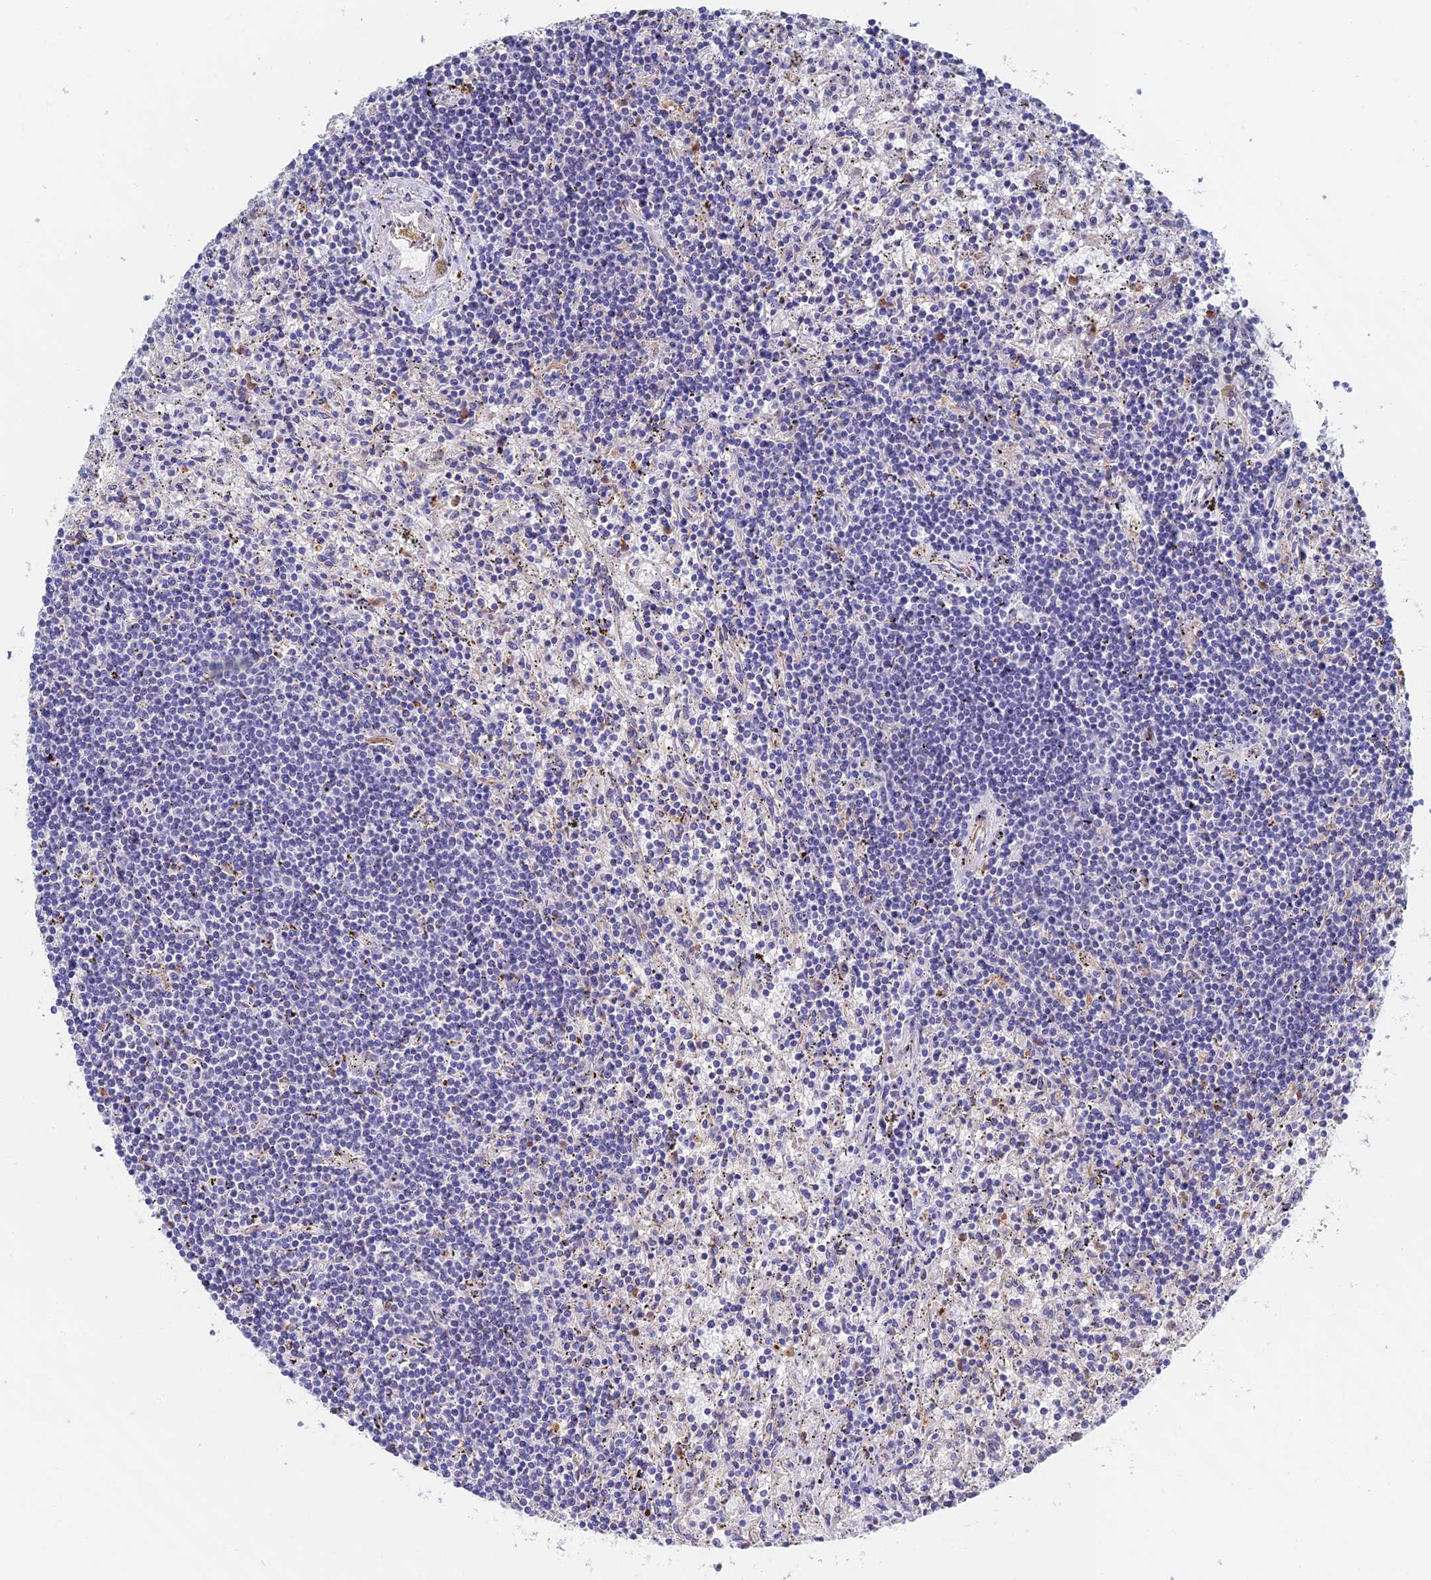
{"staining": {"intensity": "negative", "quantity": "none", "location": "none"}, "tissue": "lymphoma", "cell_type": "Tumor cells", "image_type": "cancer", "snomed": [{"axis": "morphology", "description": "Malignant lymphoma, non-Hodgkin's type, Low grade"}, {"axis": "topography", "description": "Spleen"}], "caption": "There is no significant expression in tumor cells of low-grade malignant lymphoma, non-Hodgkin's type. (Brightfield microscopy of DAB immunohistochemistry at high magnification).", "gene": "RPGRIP1L", "patient": {"sex": "male", "age": 76}}